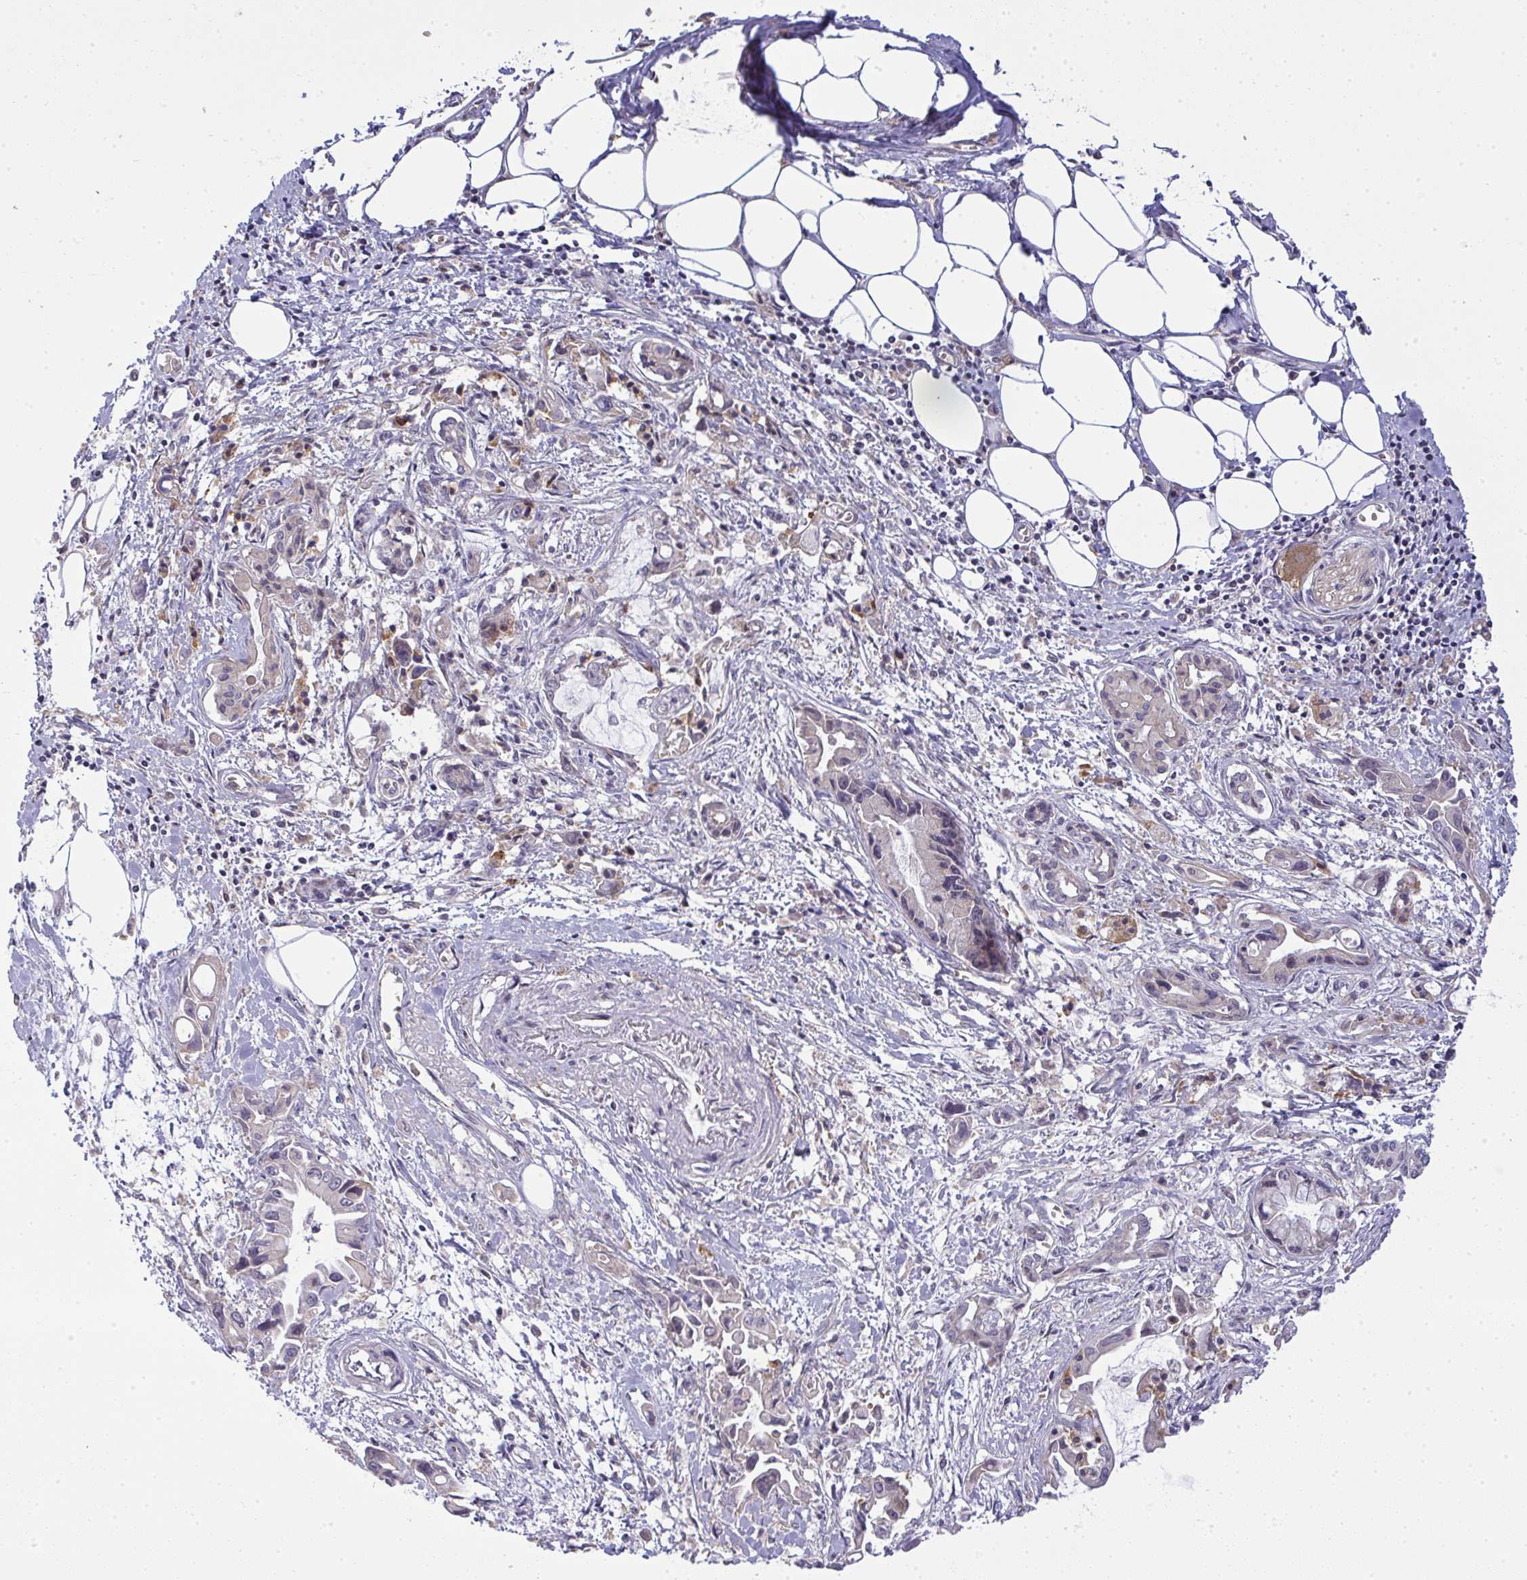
{"staining": {"intensity": "negative", "quantity": "none", "location": "none"}, "tissue": "pancreatic cancer", "cell_type": "Tumor cells", "image_type": "cancer", "snomed": [{"axis": "morphology", "description": "Adenocarcinoma, NOS"}, {"axis": "topography", "description": "Pancreas"}], "caption": "Immunohistochemistry histopathology image of neoplastic tissue: pancreatic adenocarcinoma stained with DAB demonstrates no significant protein expression in tumor cells.", "gene": "SLC9A6", "patient": {"sex": "male", "age": 84}}